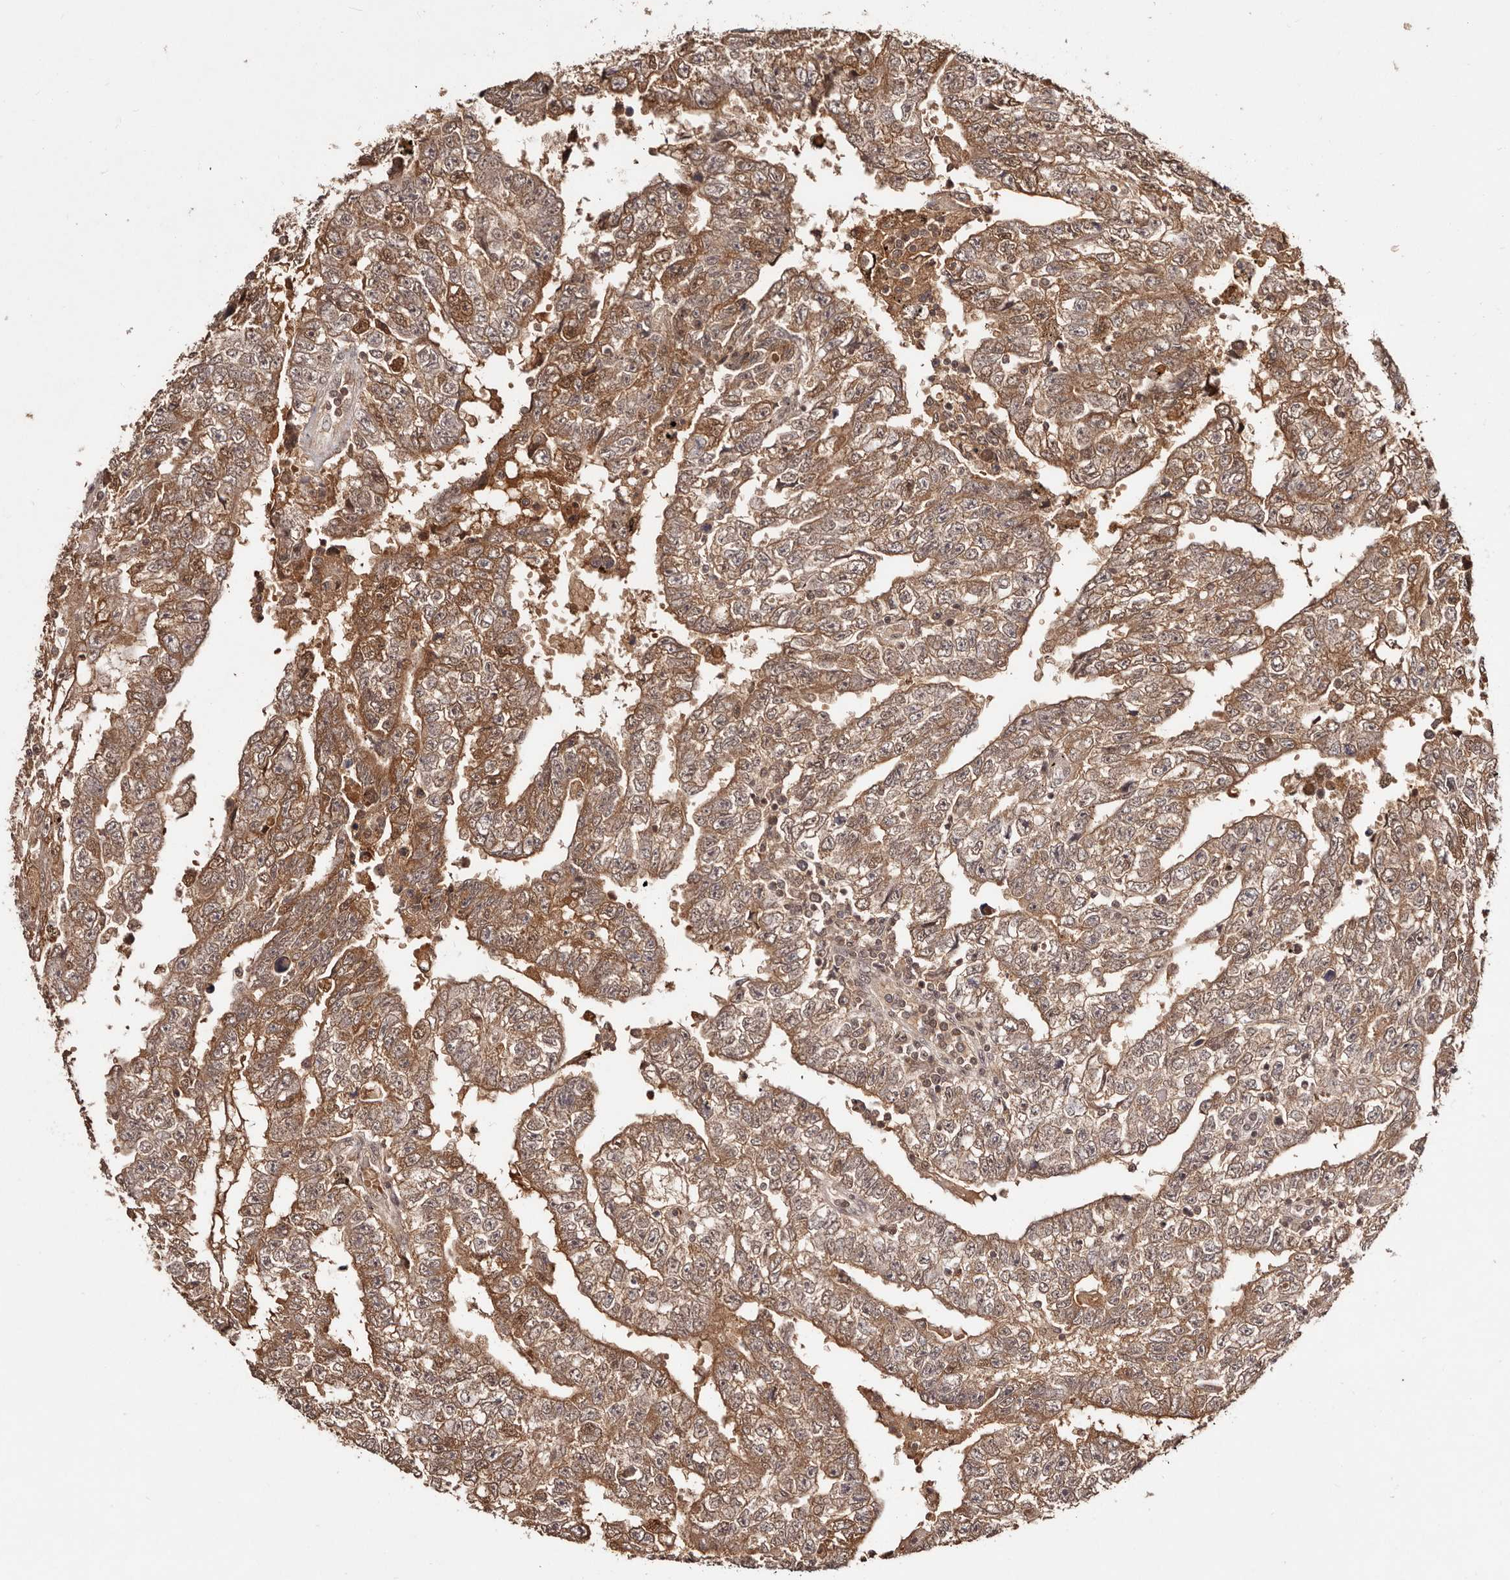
{"staining": {"intensity": "moderate", "quantity": ">75%", "location": "cytoplasmic/membranous"}, "tissue": "testis cancer", "cell_type": "Tumor cells", "image_type": "cancer", "snomed": [{"axis": "morphology", "description": "Carcinoma, Embryonal, NOS"}, {"axis": "topography", "description": "Testis"}], "caption": "About >75% of tumor cells in human embryonal carcinoma (testis) display moderate cytoplasmic/membranous protein positivity as visualized by brown immunohistochemical staining.", "gene": "BICRAL", "patient": {"sex": "male", "age": 25}}